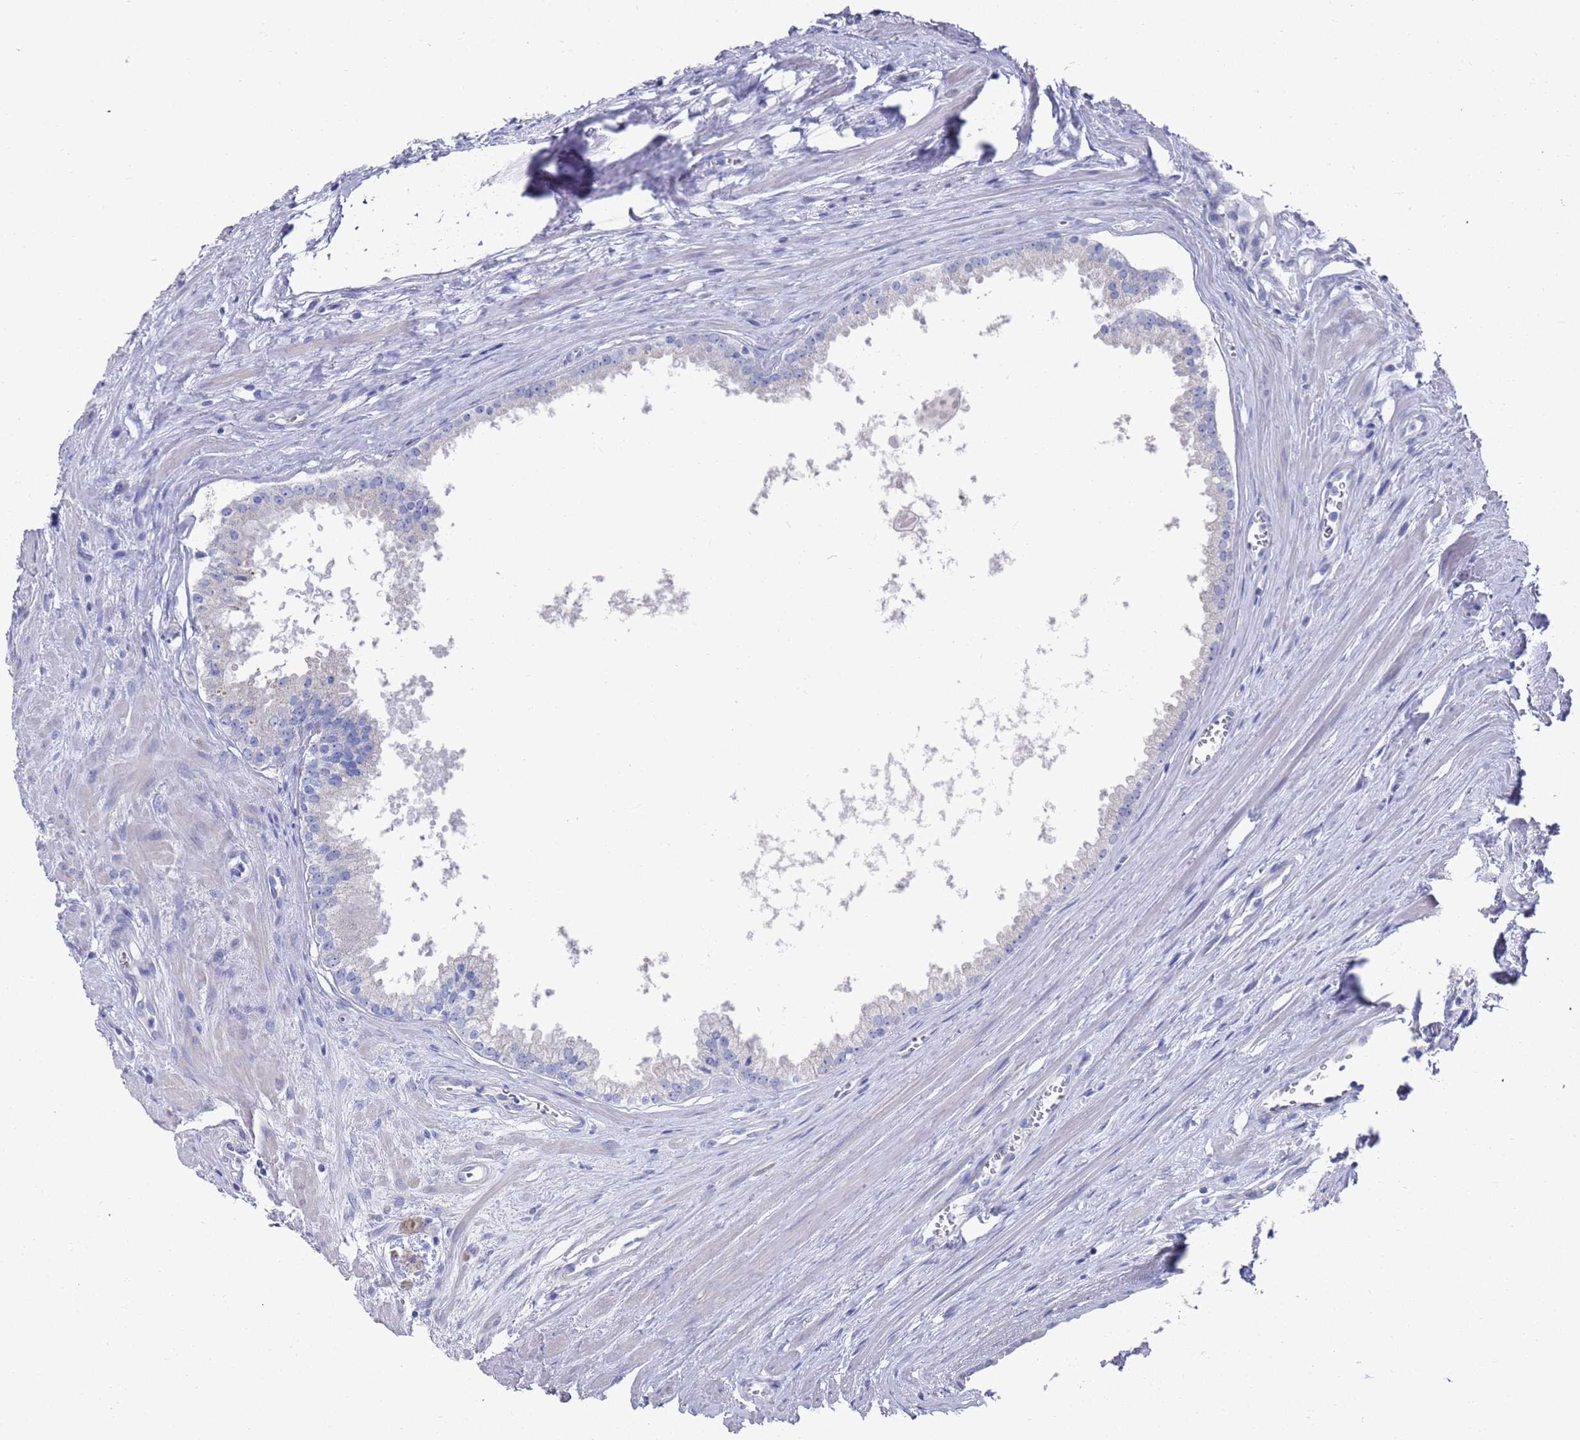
{"staining": {"intensity": "negative", "quantity": "none", "location": "none"}, "tissue": "prostate cancer", "cell_type": "Tumor cells", "image_type": "cancer", "snomed": [{"axis": "morphology", "description": "Adenocarcinoma, High grade"}, {"axis": "topography", "description": "Prostate"}], "caption": "Prostate cancer (adenocarcinoma (high-grade)) stained for a protein using immunohistochemistry (IHC) shows no expression tumor cells.", "gene": "SCAPER", "patient": {"sex": "male", "age": 68}}